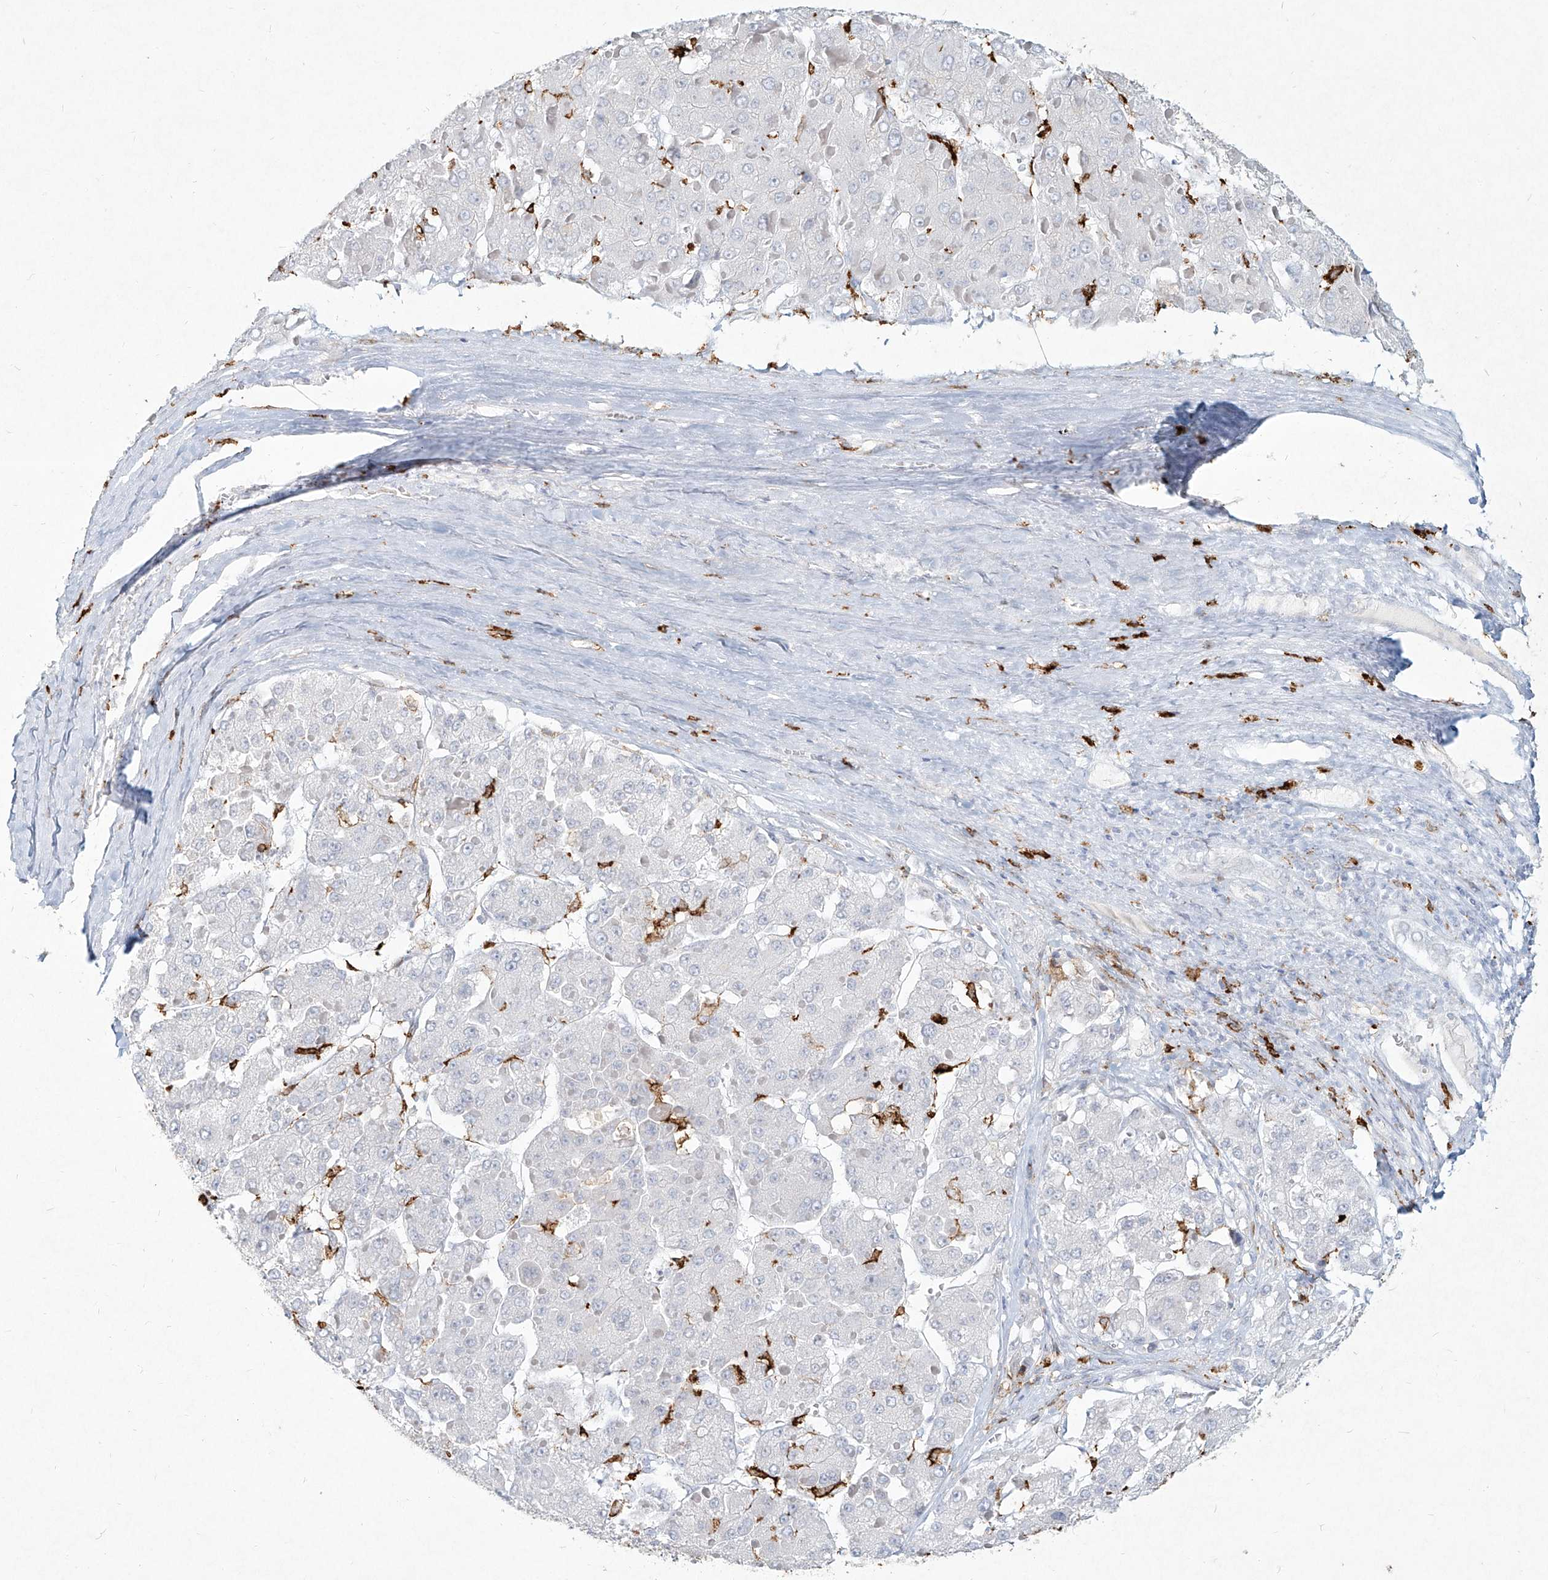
{"staining": {"intensity": "negative", "quantity": "none", "location": "none"}, "tissue": "liver cancer", "cell_type": "Tumor cells", "image_type": "cancer", "snomed": [{"axis": "morphology", "description": "Carcinoma, Hepatocellular, NOS"}, {"axis": "topography", "description": "Liver"}], "caption": "There is no significant positivity in tumor cells of liver cancer. (IHC, brightfield microscopy, high magnification).", "gene": "CD209", "patient": {"sex": "female", "age": 73}}